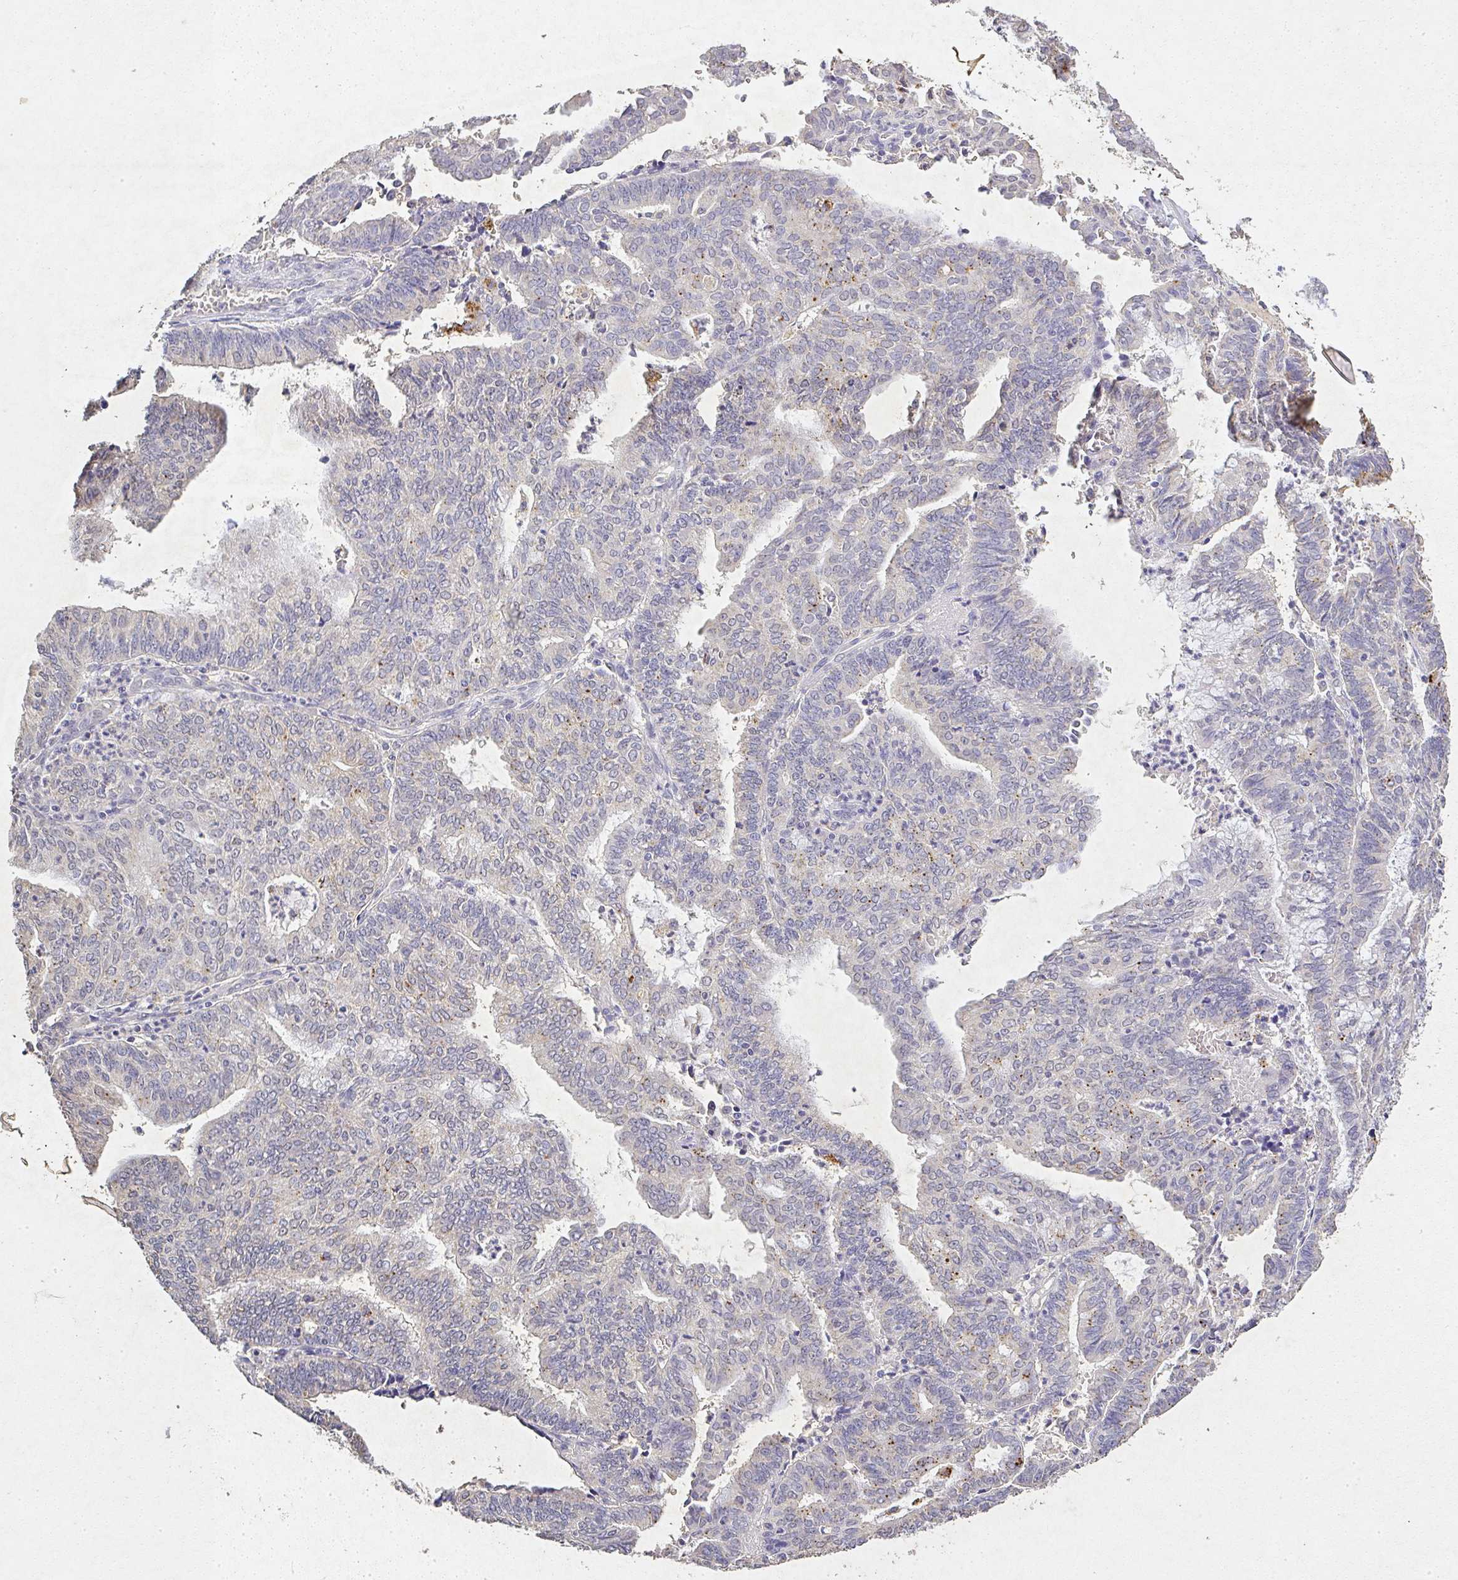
{"staining": {"intensity": "negative", "quantity": "none", "location": "none"}, "tissue": "endometrial cancer", "cell_type": "Tumor cells", "image_type": "cancer", "snomed": [{"axis": "morphology", "description": "Adenocarcinoma, NOS"}, {"axis": "topography", "description": "Endometrium"}], "caption": "Immunohistochemistry photomicrograph of neoplastic tissue: human endometrial cancer stained with DAB exhibits no significant protein expression in tumor cells. The staining is performed using DAB (3,3'-diaminobenzidine) brown chromogen with nuclei counter-stained in using hematoxylin.", "gene": "RPS2", "patient": {"sex": "female", "age": 61}}